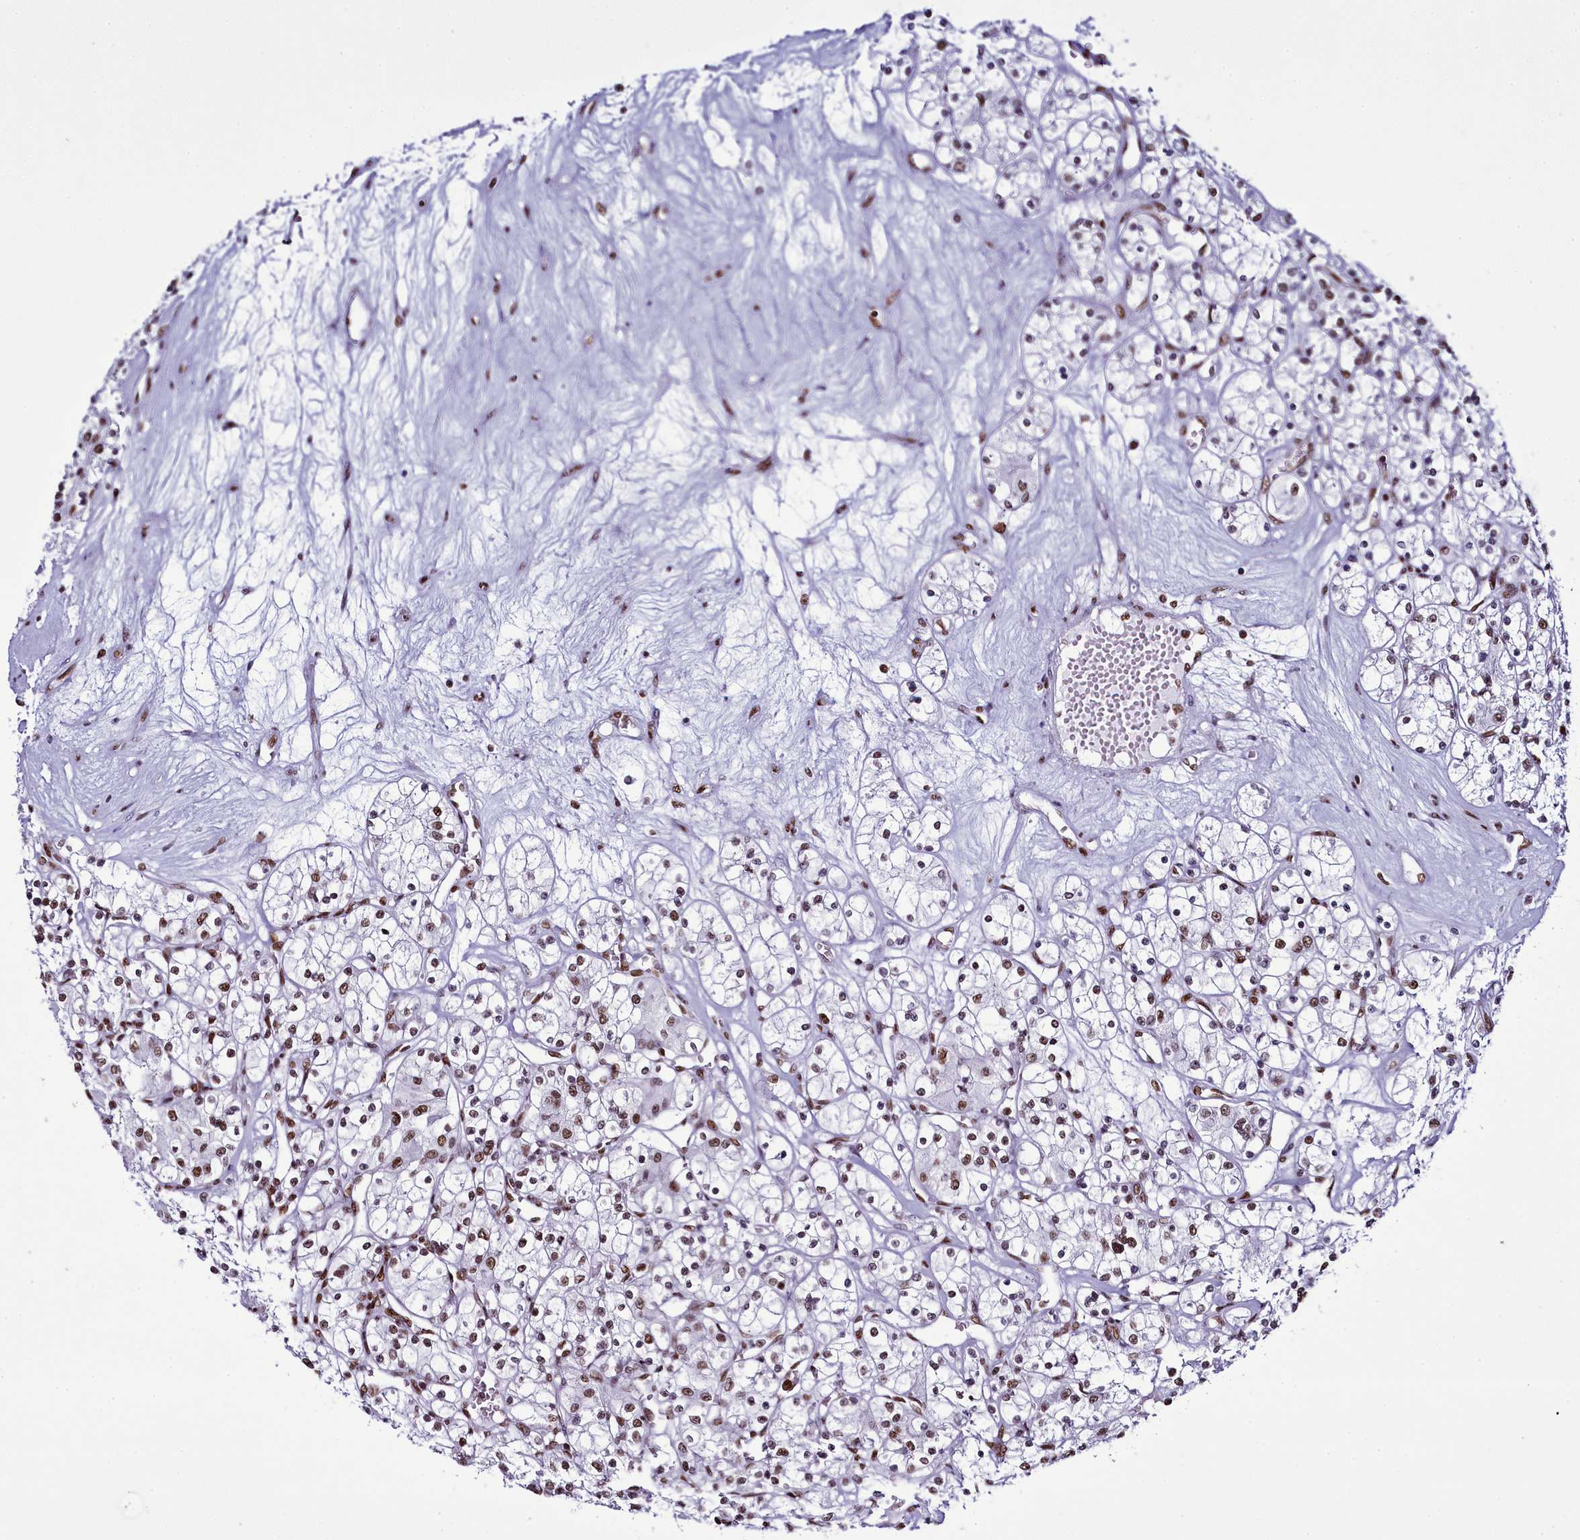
{"staining": {"intensity": "moderate", "quantity": ">75%", "location": "nuclear"}, "tissue": "renal cancer", "cell_type": "Tumor cells", "image_type": "cancer", "snomed": [{"axis": "morphology", "description": "Adenocarcinoma, NOS"}, {"axis": "topography", "description": "Kidney"}], "caption": "Brown immunohistochemical staining in renal adenocarcinoma demonstrates moderate nuclear positivity in about >75% of tumor cells.", "gene": "RALY", "patient": {"sex": "female", "age": 59}}